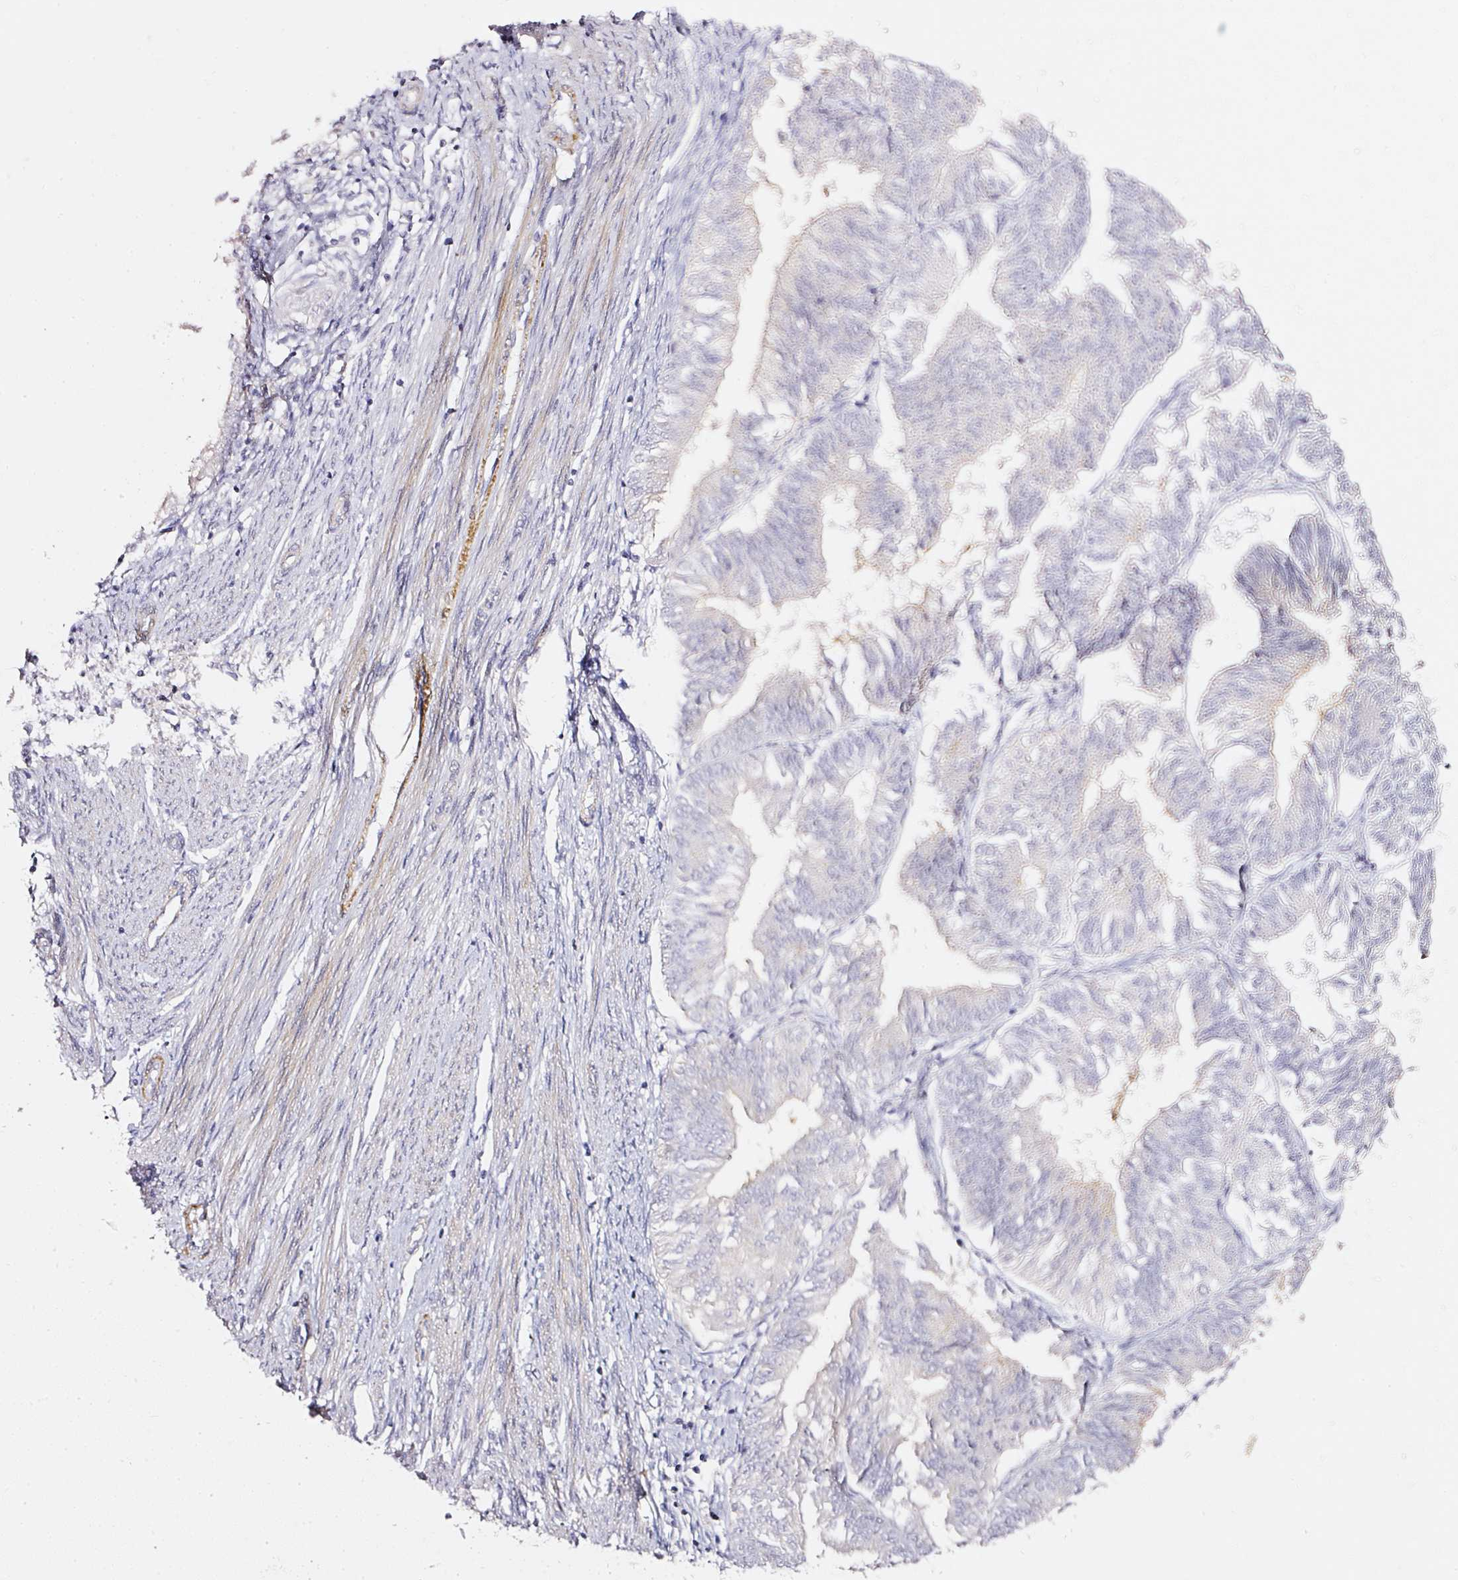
{"staining": {"intensity": "negative", "quantity": "none", "location": "none"}, "tissue": "endometrial cancer", "cell_type": "Tumor cells", "image_type": "cancer", "snomed": [{"axis": "morphology", "description": "Adenocarcinoma, NOS"}, {"axis": "topography", "description": "Endometrium"}], "caption": "Tumor cells show no significant expression in adenocarcinoma (endometrial).", "gene": "TOGARAM1", "patient": {"sex": "female", "age": 58}}